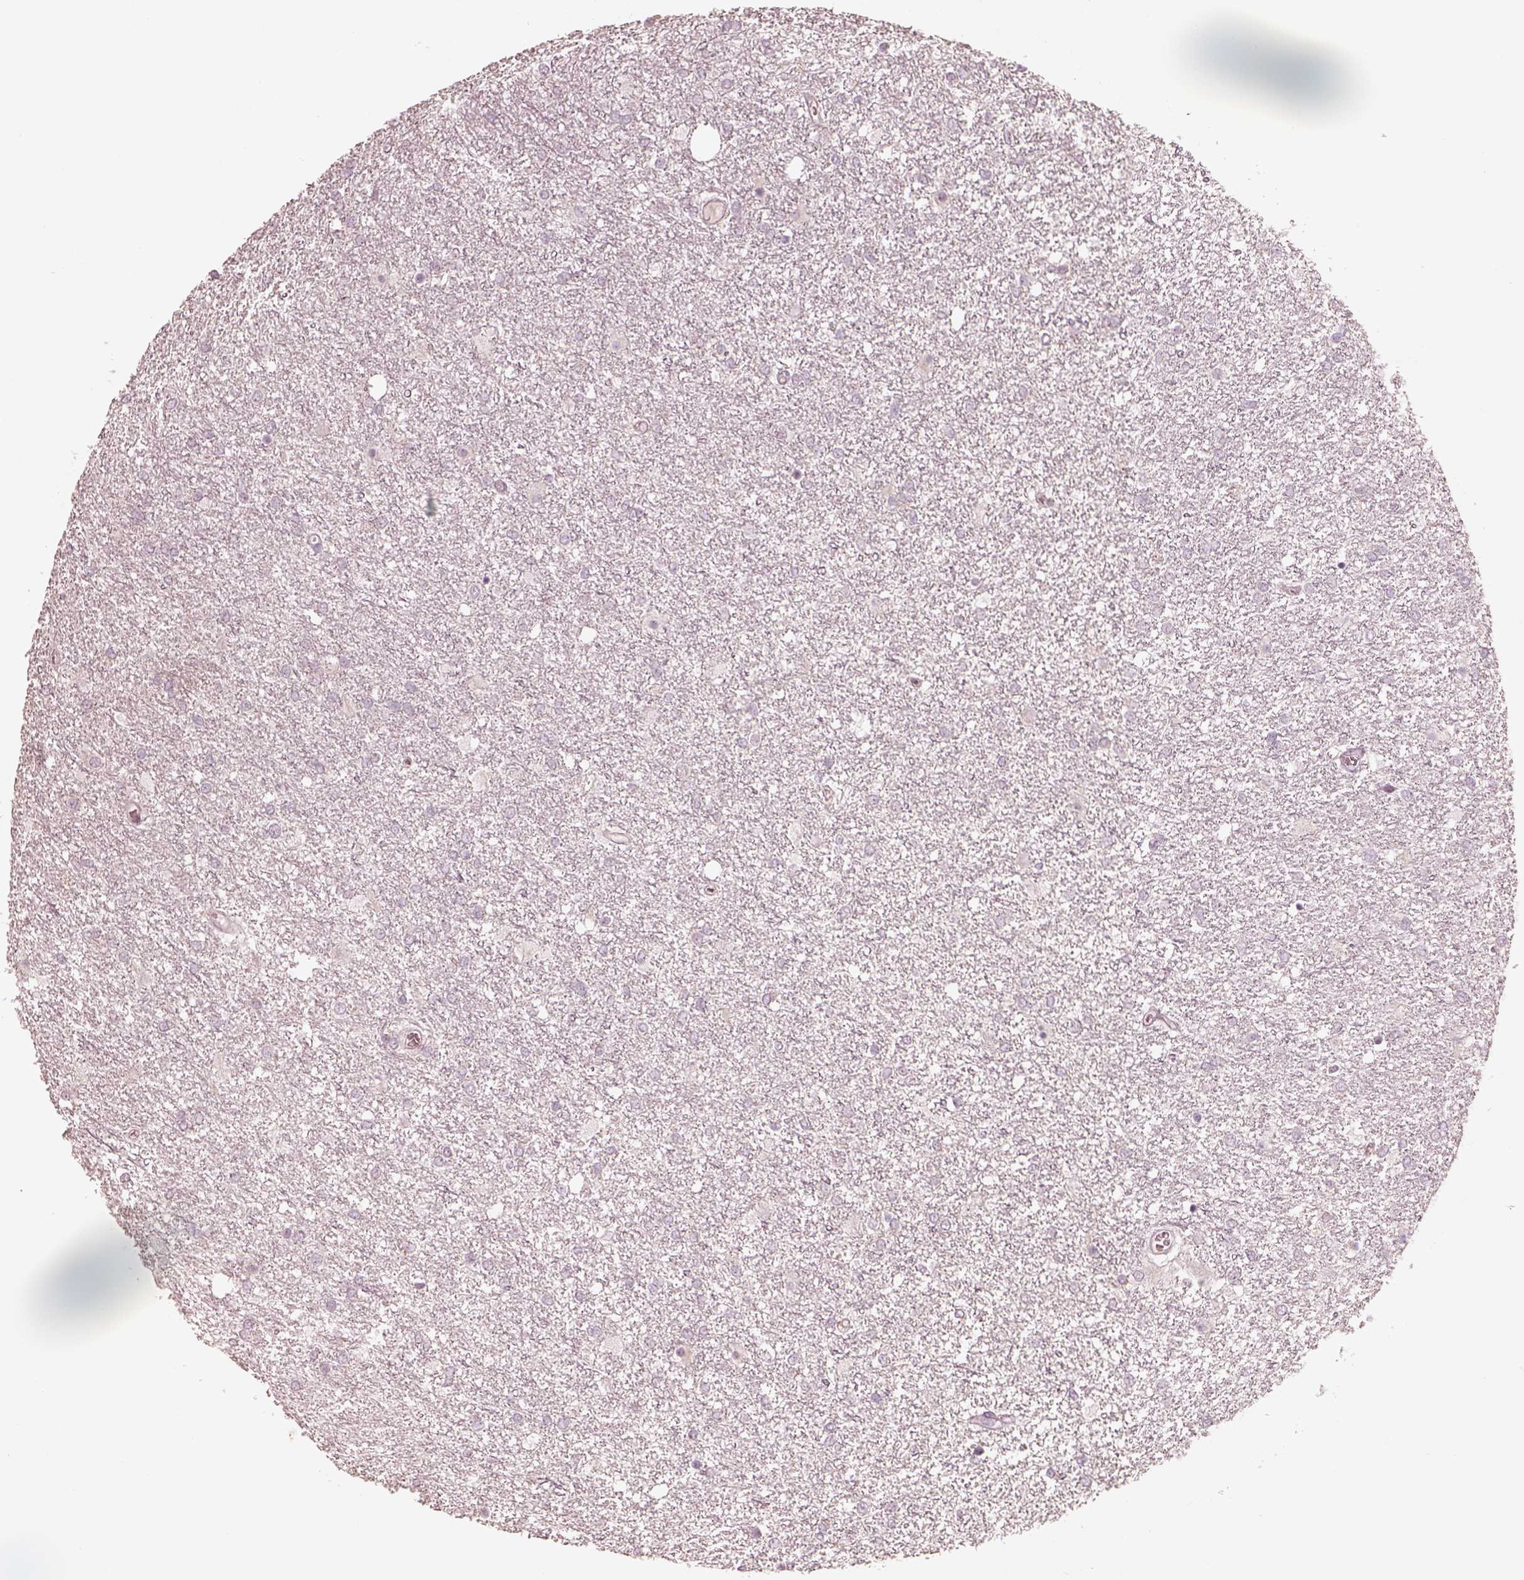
{"staining": {"intensity": "negative", "quantity": "none", "location": "none"}, "tissue": "glioma", "cell_type": "Tumor cells", "image_type": "cancer", "snomed": [{"axis": "morphology", "description": "Glioma, malignant, High grade"}, {"axis": "topography", "description": "Brain"}], "caption": "Immunohistochemical staining of human glioma displays no significant staining in tumor cells.", "gene": "ABCA7", "patient": {"sex": "female", "age": 61}}